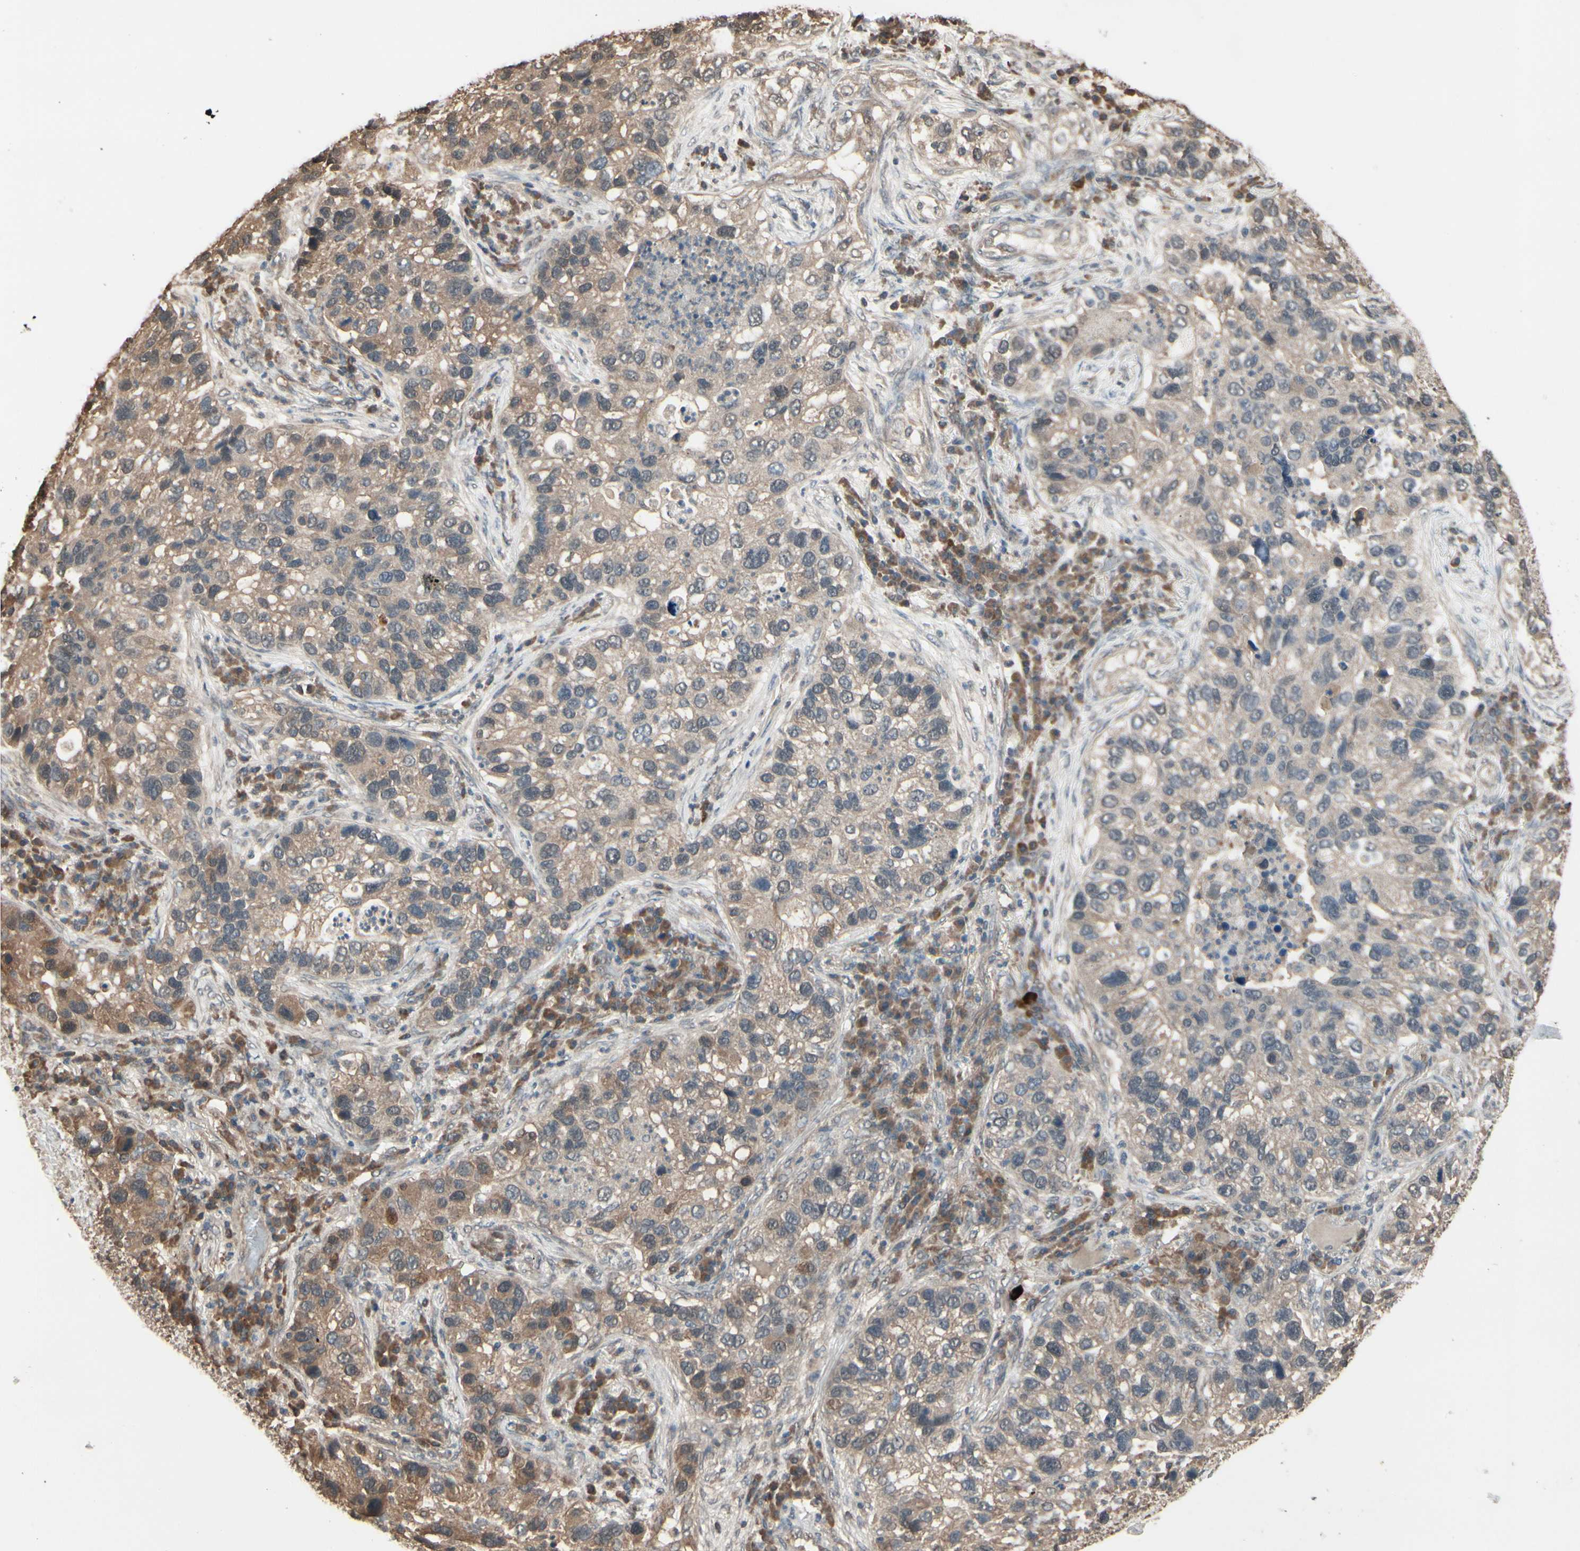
{"staining": {"intensity": "moderate", "quantity": ">75%", "location": "cytoplasmic/membranous"}, "tissue": "lung cancer", "cell_type": "Tumor cells", "image_type": "cancer", "snomed": [{"axis": "morphology", "description": "Normal tissue, NOS"}, {"axis": "morphology", "description": "Adenocarcinoma, NOS"}, {"axis": "topography", "description": "Bronchus"}, {"axis": "topography", "description": "Lung"}], "caption": "Immunohistochemistry (IHC) image of lung cancer (adenocarcinoma) stained for a protein (brown), which demonstrates medium levels of moderate cytoplasmic/membranous positivity in approximately >75% of tumor cells.", "gene": "PNPLA7", "patient": {"sex": "male", "age": 54}}